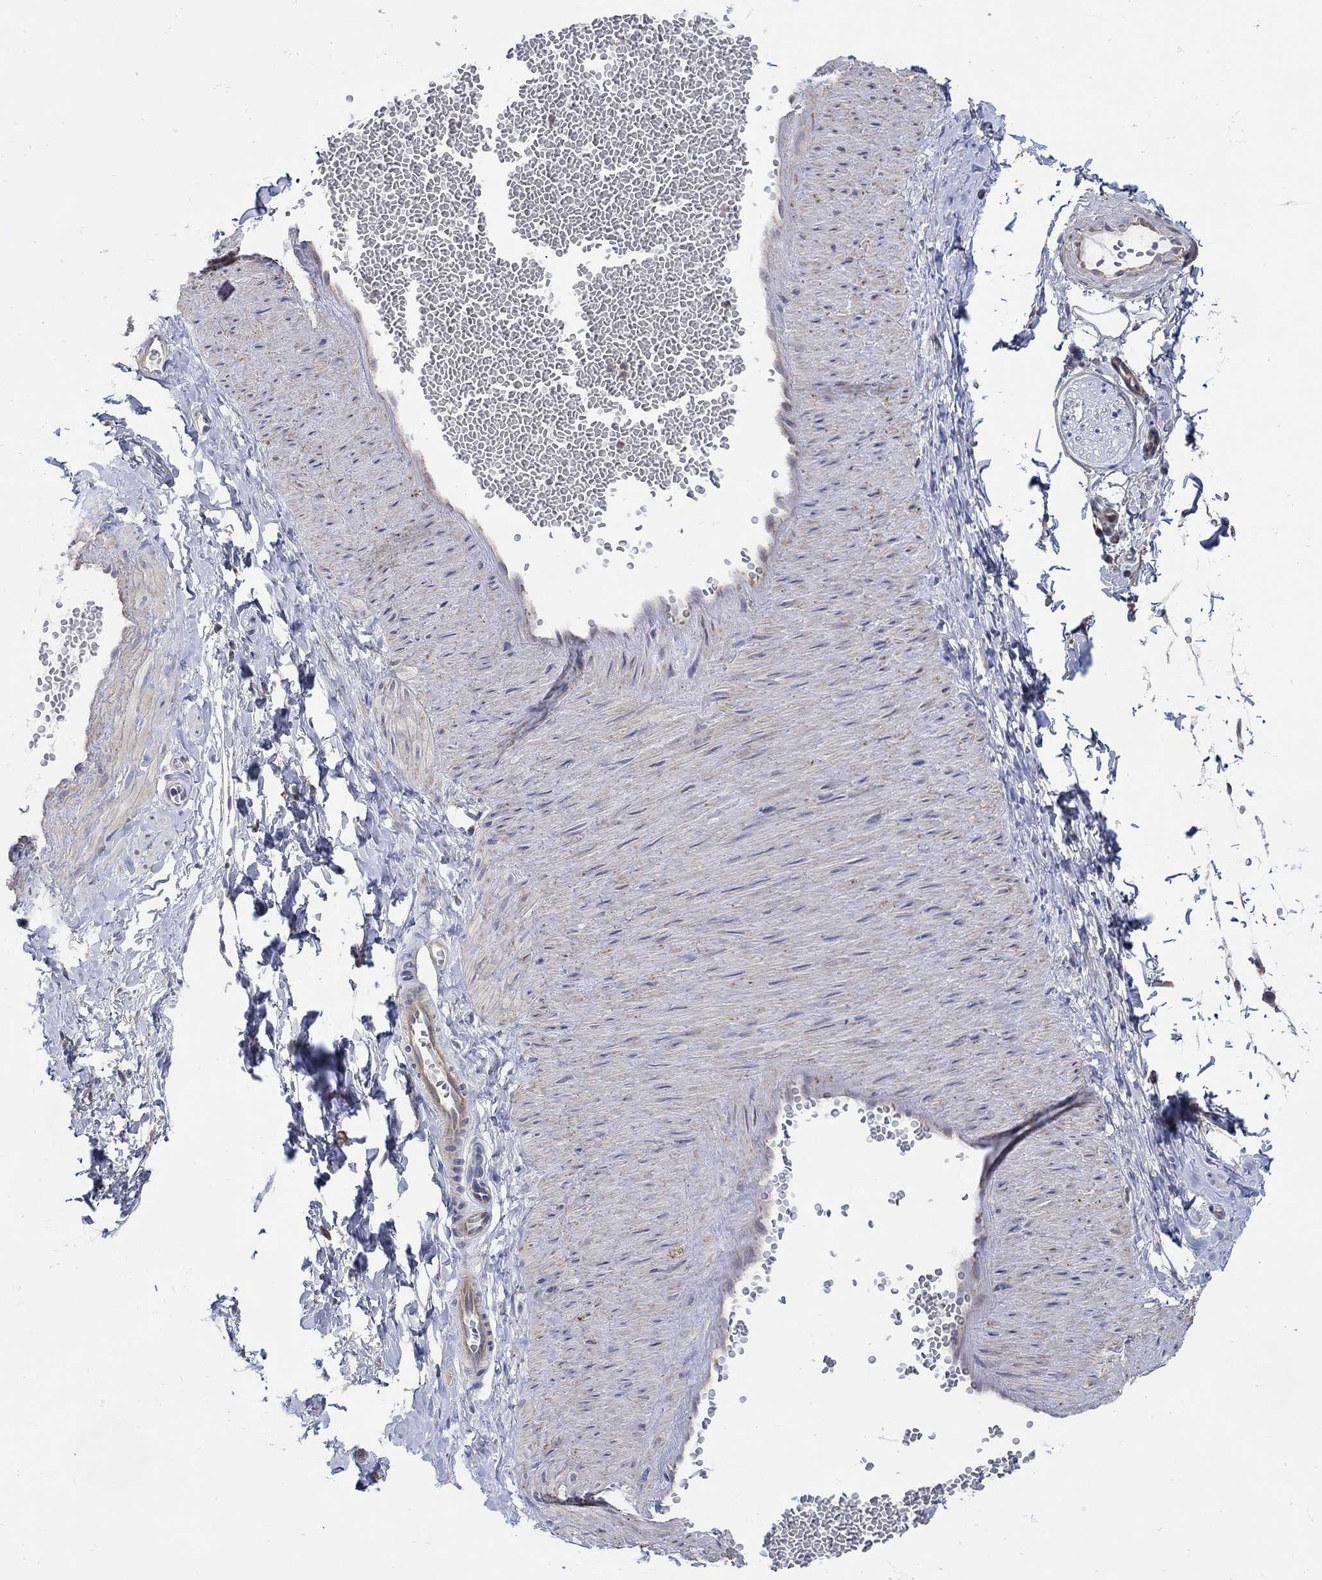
{"staining": {"intensity": "negative", "quantity": "none", "location": "none"}, "tissue": "adipose tissue", "cell_type": "Adipocytes", "image_type": "normal", "snomed": [{"axis": "morphology", "description": "Normal tissue, NOS"}, {"axis": "topography", "description": "Smooth muscle"}, {"axis": "topography", "description": "Peripheral nerve tissue"}], "caption": "The histopathology image displays no staining of adipocytes in normal adipose tissue.", "gene": "TEKT3", "patient": {"sex": "male", "age": 22}}